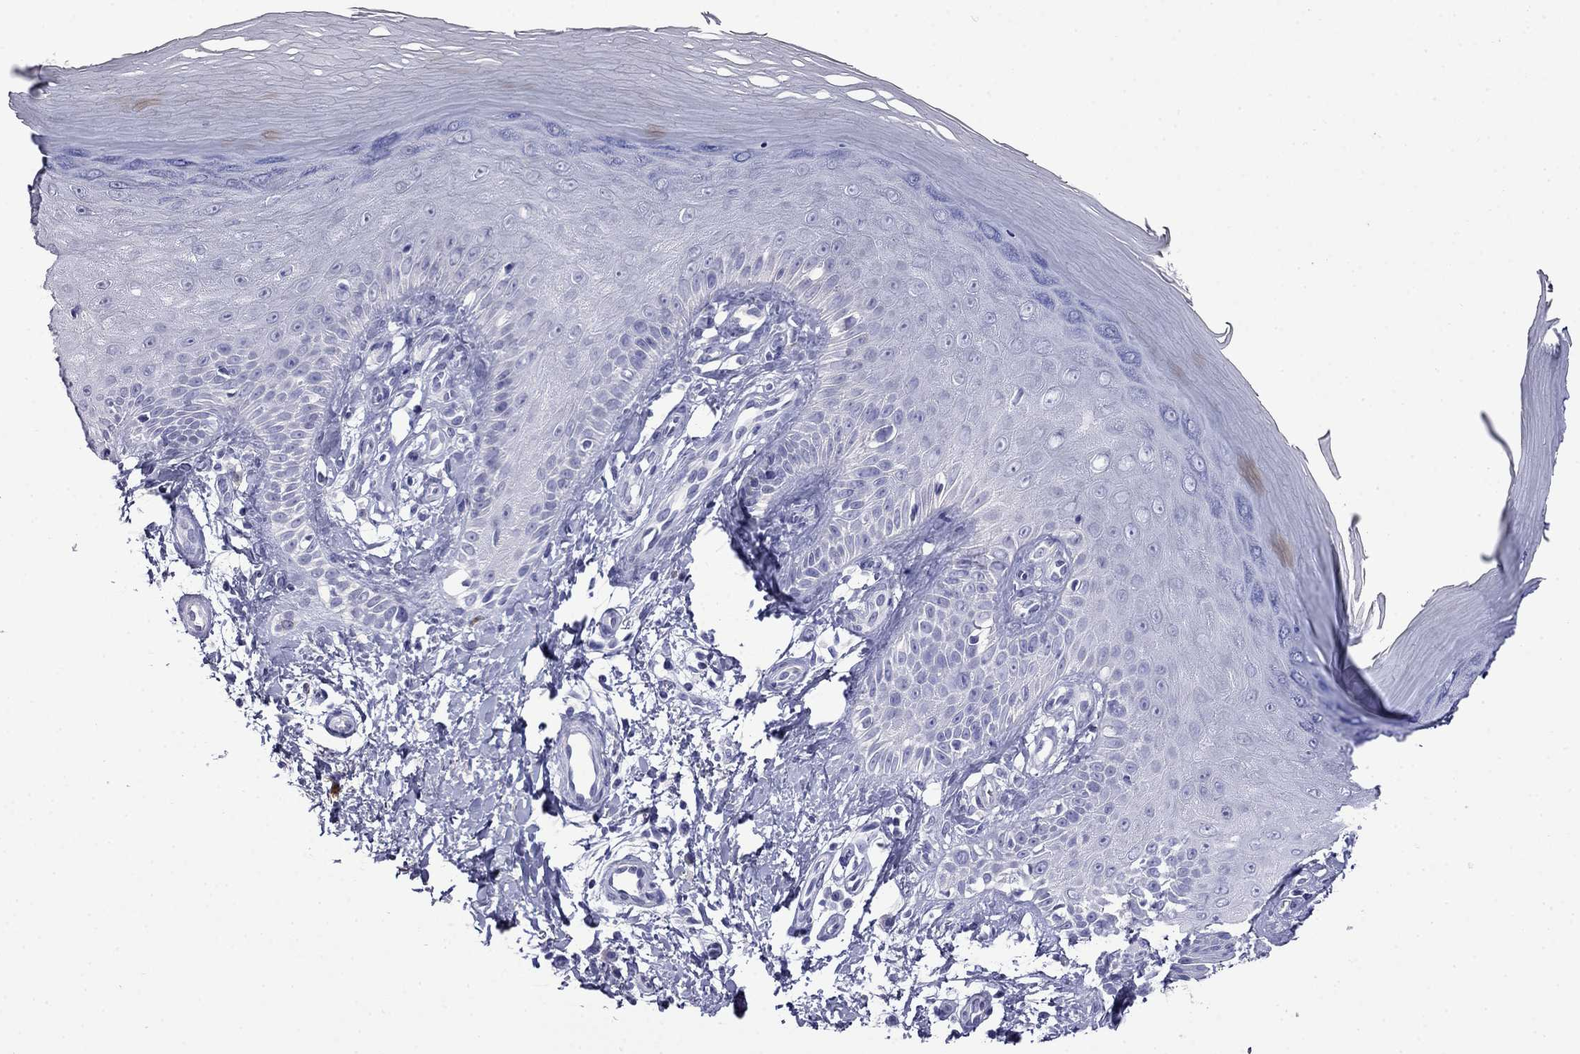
{"staining": {"intensity": "negative", "quantity": "none", "location": "none"}, "tissue": "skin", "cell_type": "Fibroblasts", "image_type": "normal", "snomed": [{"axis": "morphology", "description": "Normal tissue, NOS"}, {"axis": "morphology", "description": "Inflammation, NOS"}, {"axis": "morphology", "description": "Fibrosis, NOS"}, {"axis": "topography", "description": "Skin"}], "caption": "High power microscopy histopathology image of an IHC histopathology image of normal skin, revealing no significant expression in fibroblasts.", "gene": "MYO15A", "patient": {"sex": "male", "age": 71}}